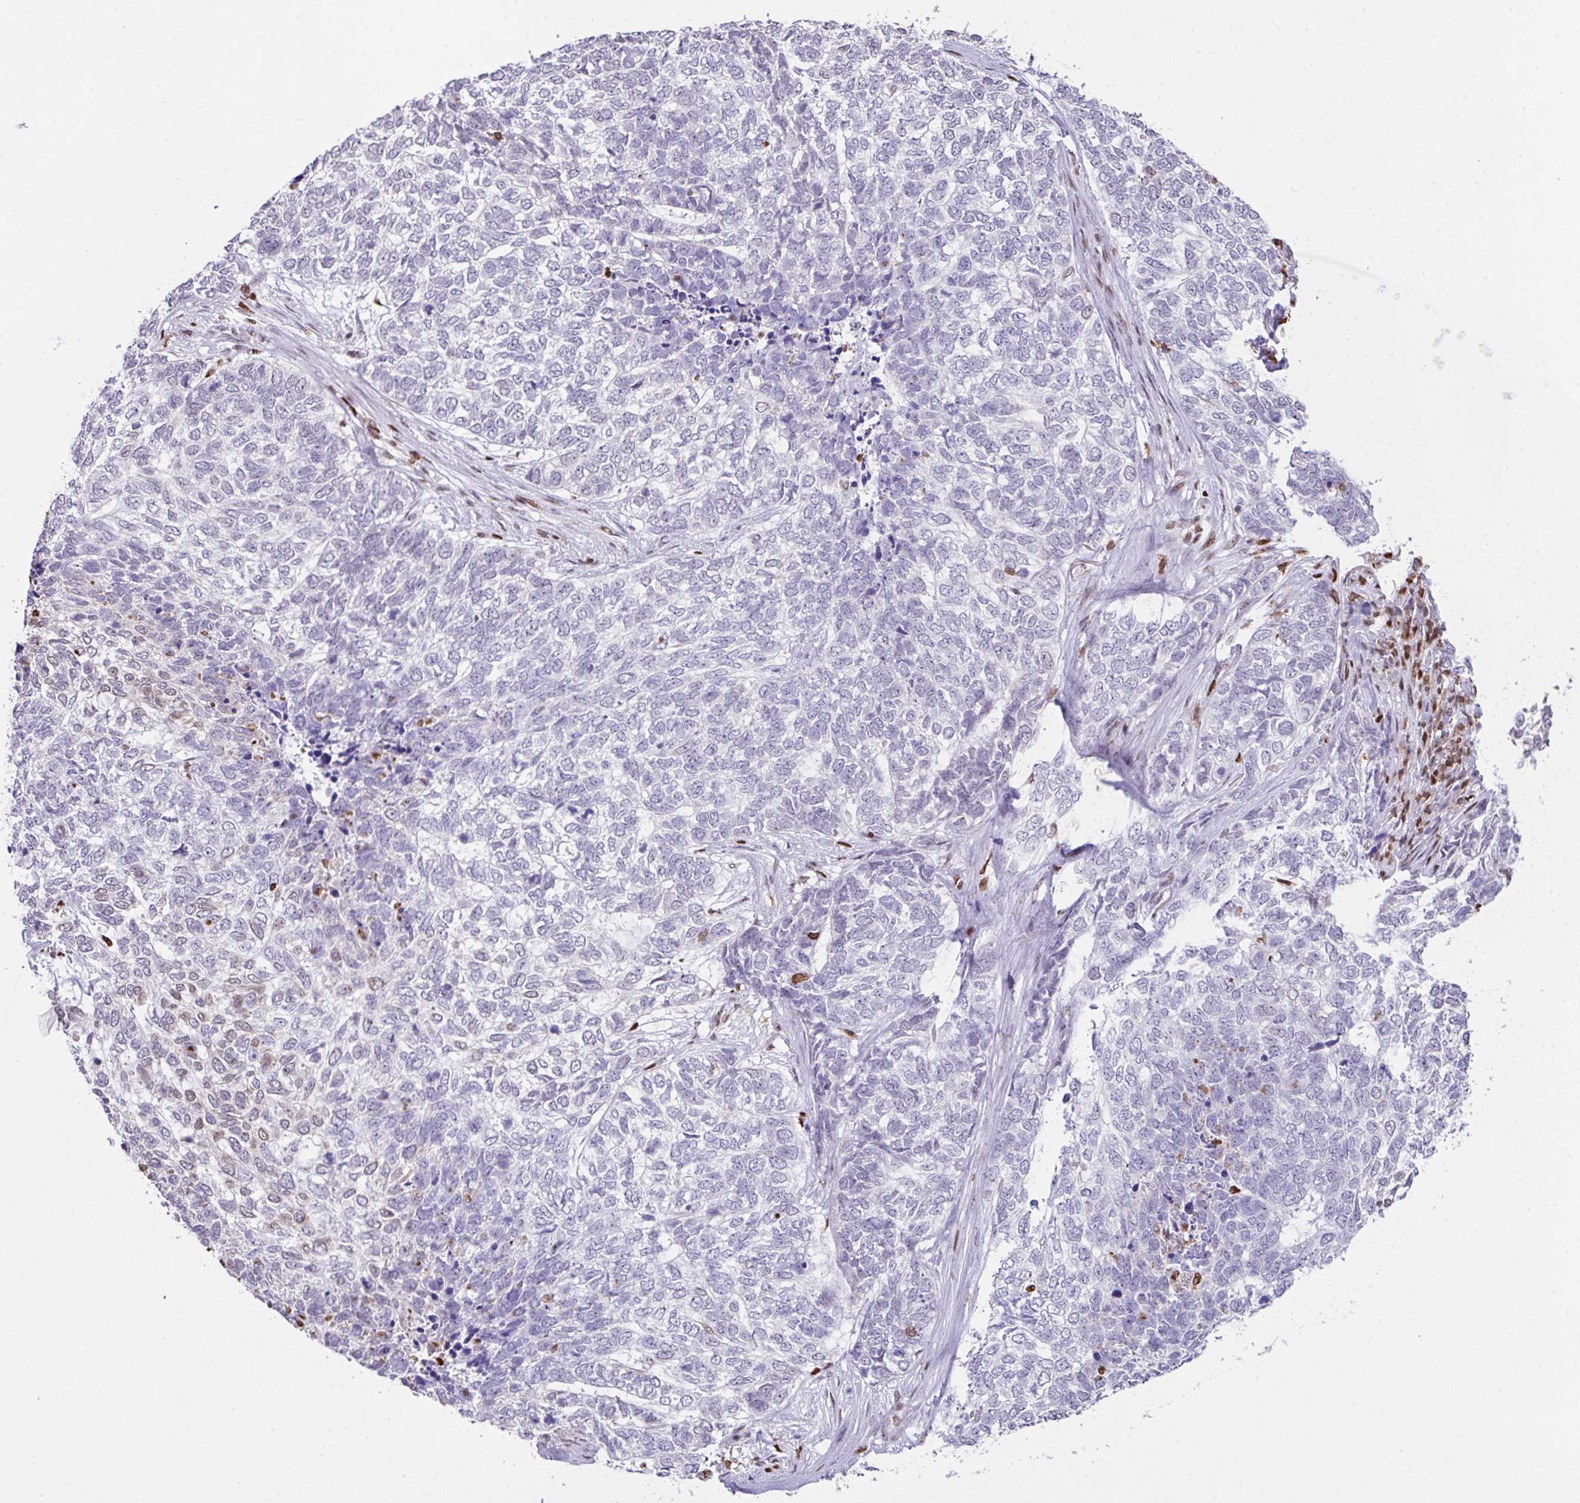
{"staining": {"intensity": "negative", "quantity": "none", "location": "none"}, "tissue": "skin cancer", "cell_type": "Tumor cells", "image_type": "cancer", "snomed": [{"axis": "morphology", "description": "Basal cell carcinoma"}, {"axis": "topography", "description": "Skin"}], "caption": "This is an immunohistochemistry micrograph of skin cancer (basal cell carcinoma). There is no staining in tumor cells.", "gene": "BTBD10", "patient": {"sex": "female", "age": 65}}